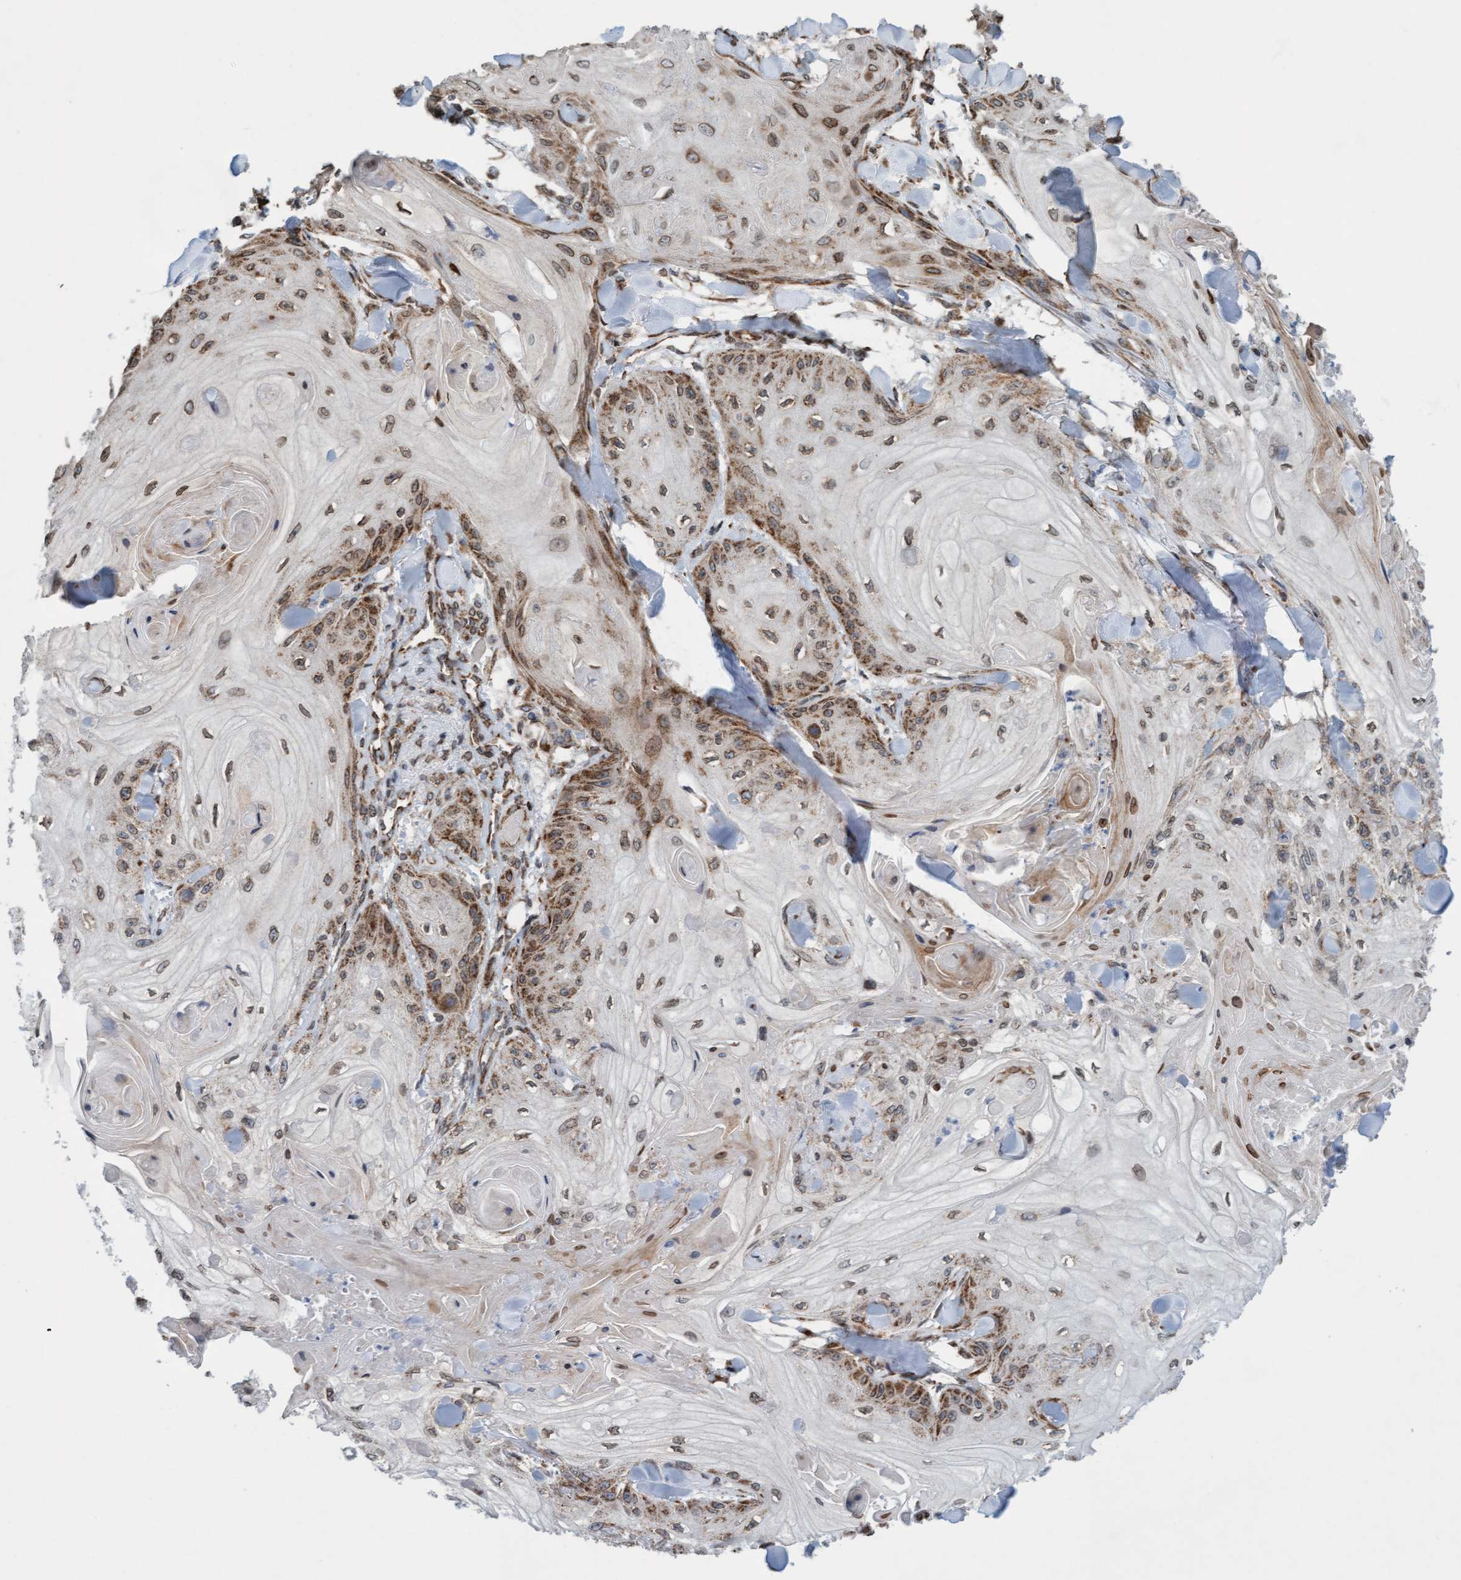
{"staining": {"intensity": "moderate", "quantity": "<25%", "location": "cytoplasmic/membranous"}, "tissue": "skin cancer", "cell_type": "Tumor cells", "image_type": "cancer", "snomed": [{"axis": "morphology", "description": "Squamous cell carcinoma, NOS"}, {"axis": "topography", "description": "Skin"}], "caption": "This is a histology image of immunohistochemistry staining of skin squamous cell carcinoma, which shows moderate positivity in the cytoplasmic/membranous of tumor cells.", "gene": "MRPS23", "patient": {"sex": "male", "age": 74}}